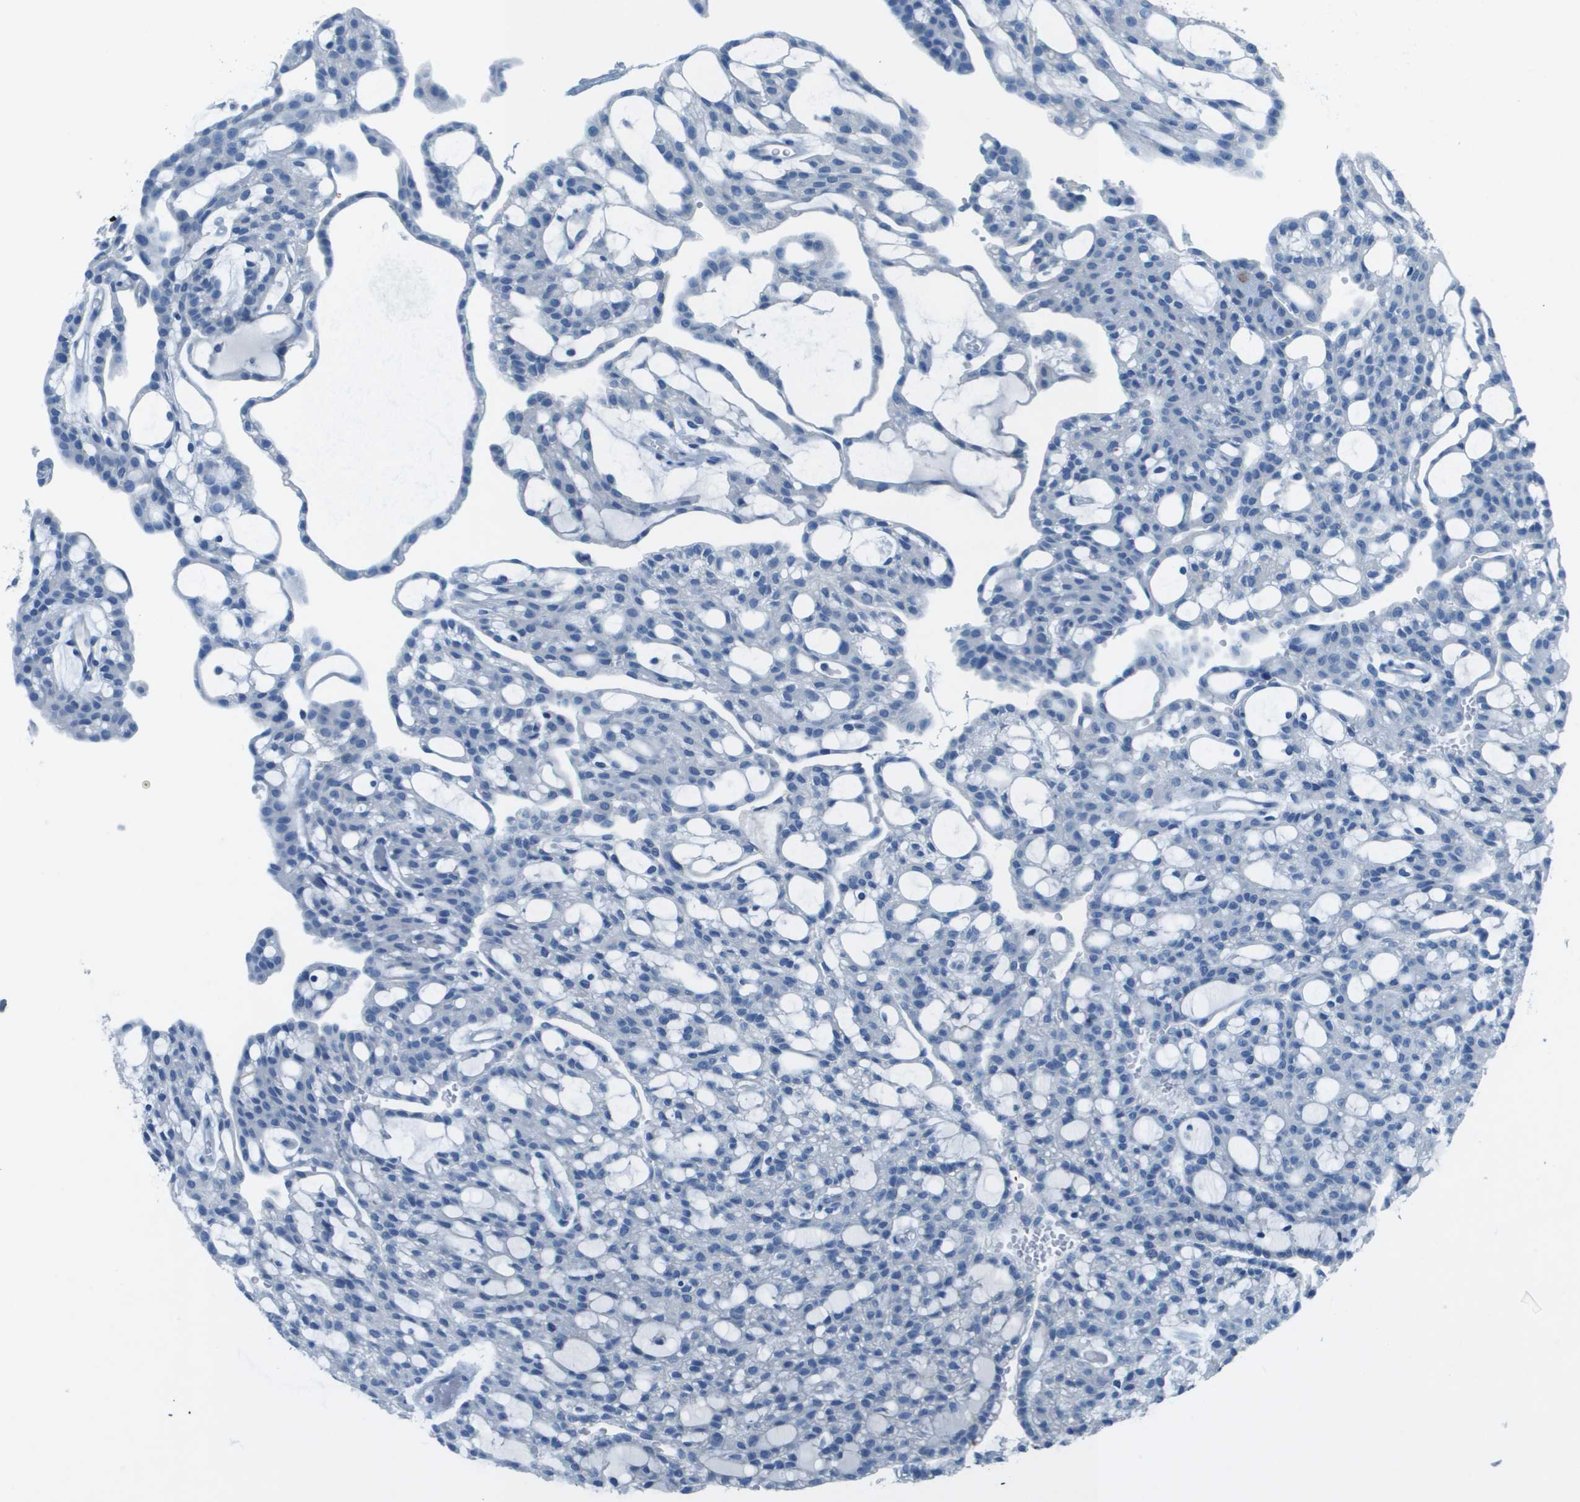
{"staining": {"intensity": "negative", "quantity": "none", "location": "none"}, "tissue": "renal cancer", "cell_type": "Tumor cells", "image_type": "cancer", "snomed": [{"axis": "morphology", "description": "Adenocarcinoma, NOS"}, {"axis": "topography", "description": "Kidney"}], "caption": "Immunohistochemical staining of human adenocarcinoma (renal) reveals no significant expression in tumor cells.", "gene": "SLC16A10", "patient": {"sex": "male", "age": 63}}